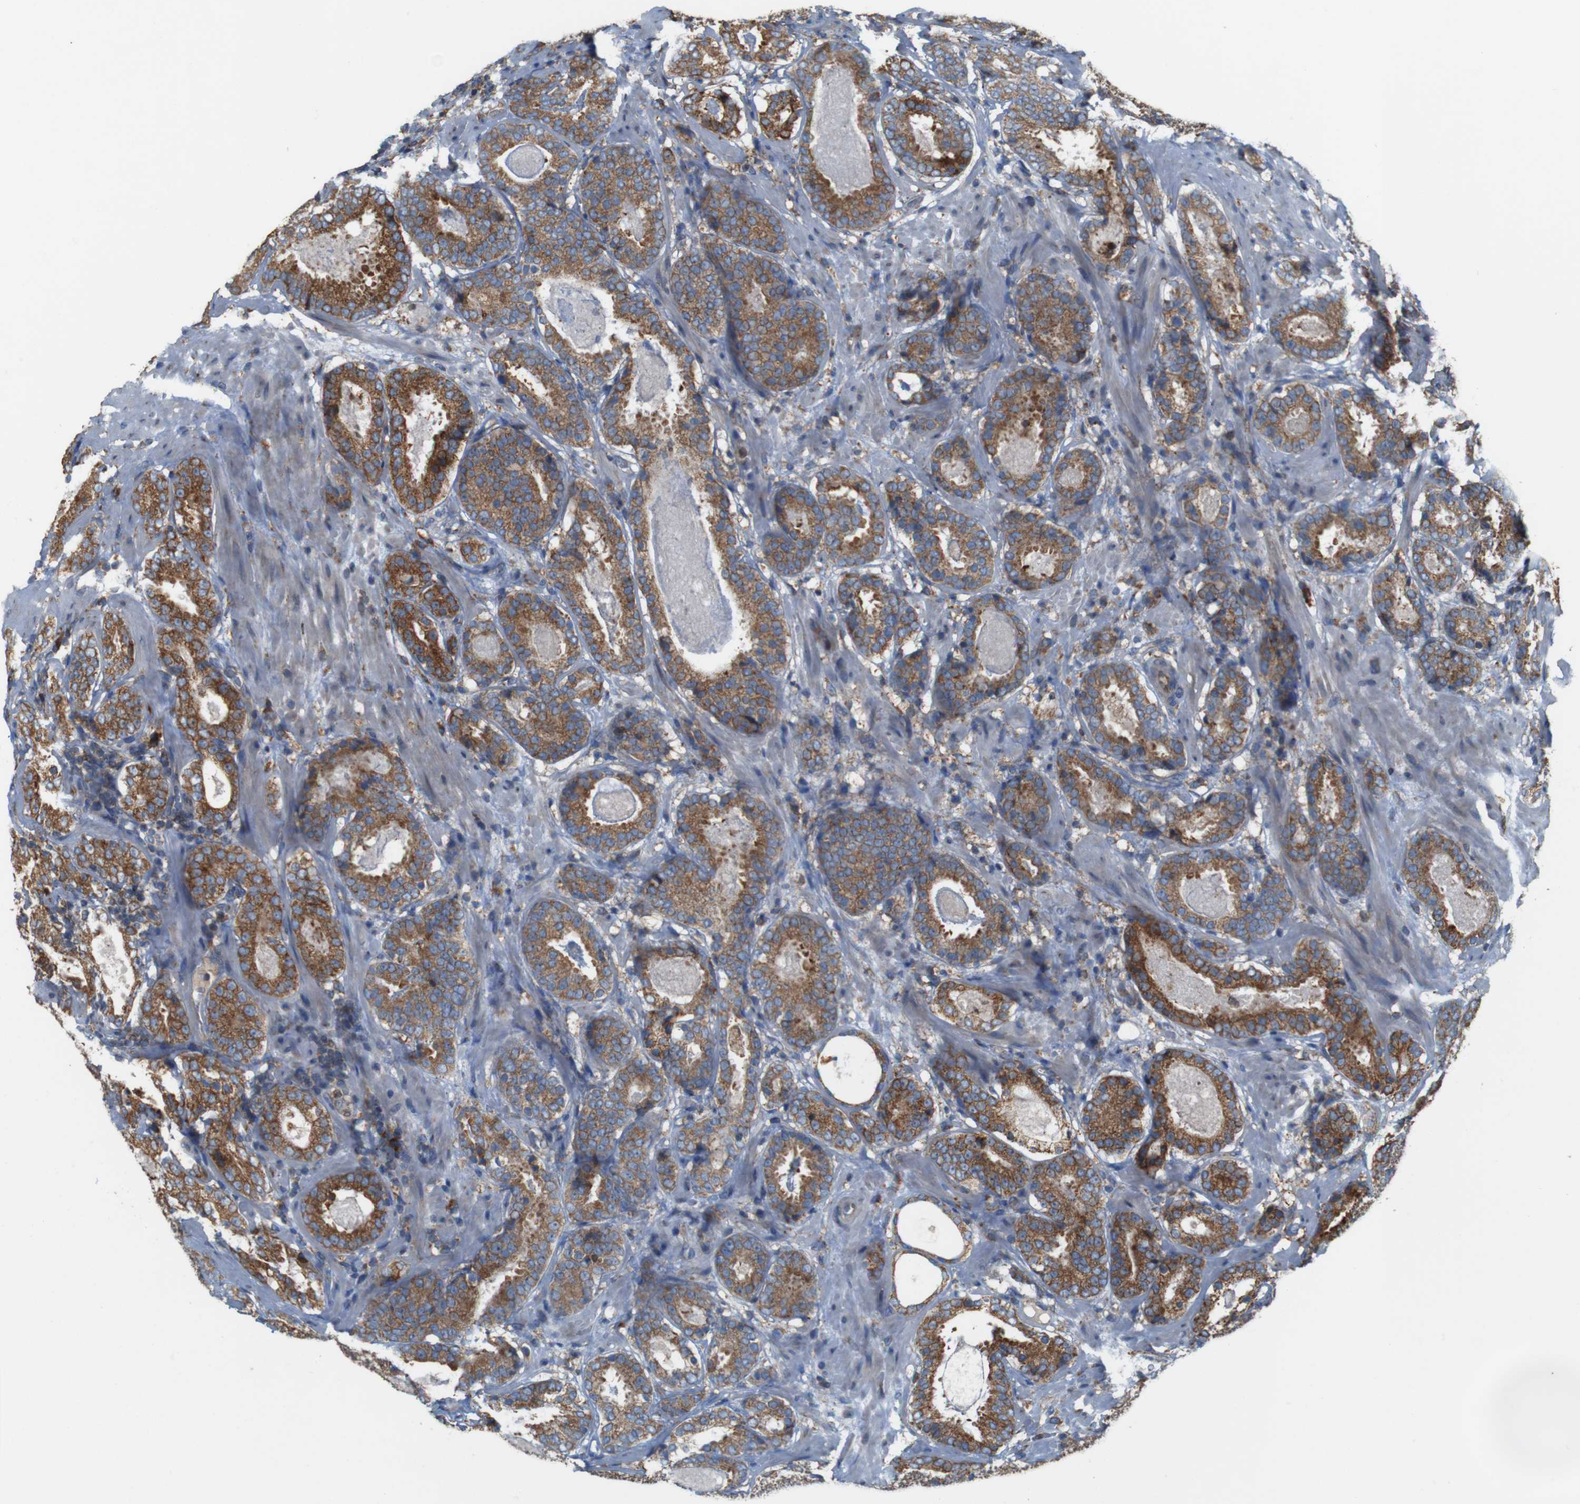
{"staining": {"intensity": "moderate", "quantity": ">75%", "location": "cytoplasmic/membranous"}, "tissue": "prostate cancer", "cell_type": "Tumor cells", "image_type": "cancer", "snomed": [{"axis": "morphology", "description": "Adenocarcinoma, Low grade"}, {"axis": "topography", "description": "Prostate"}], "caption": "Protein staining reveals moderate cytoplasmic/membranous staining in about >75% of tumor cells in prostate cancer (adenocarcinoma (low-grade)).", "gene": "UGGT1", "patient": {"sex": "male", "age": 69}}